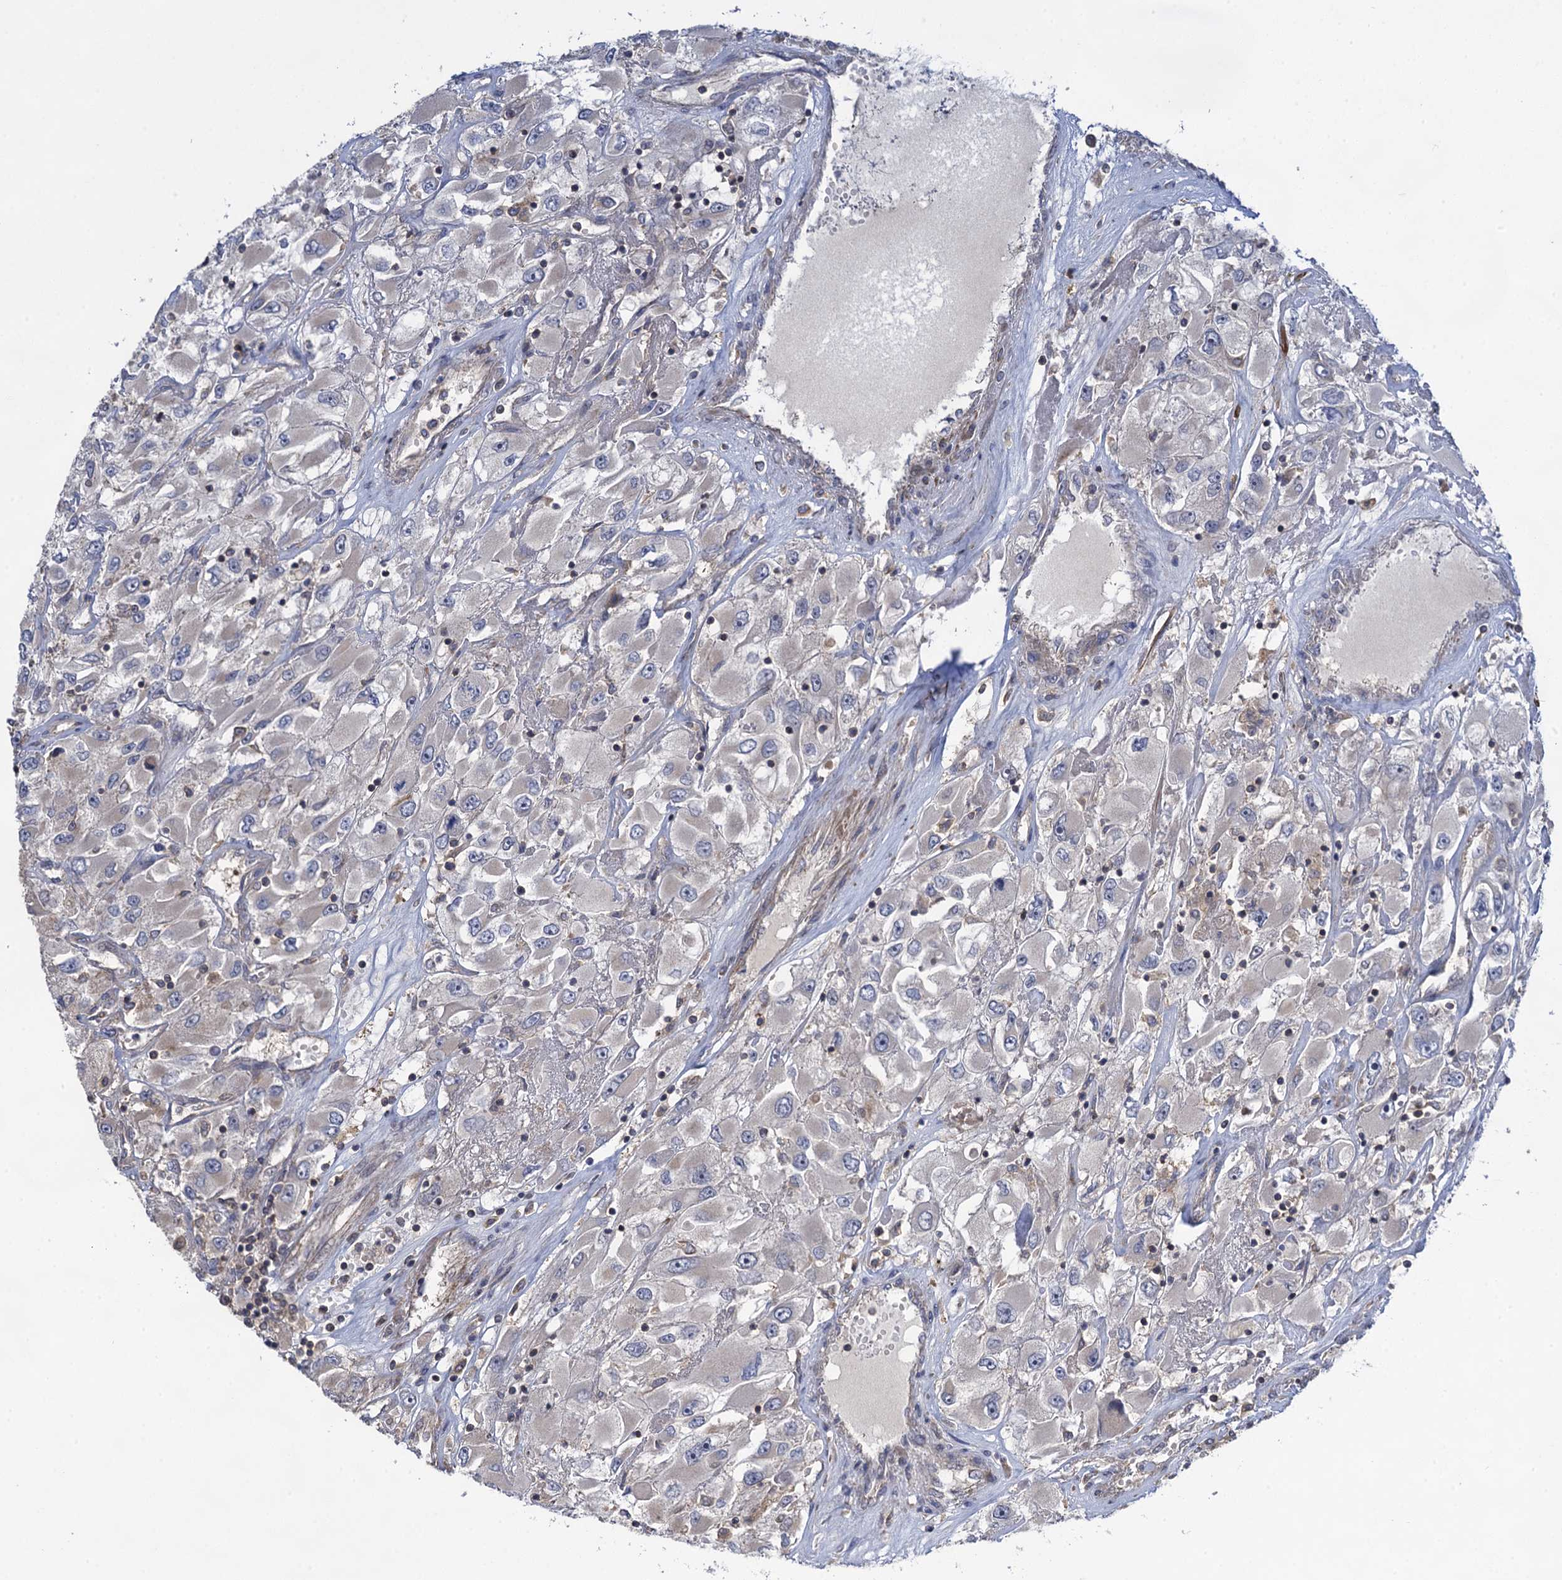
{"staining": {"intensity": "negative", "quantity": "none", "location": "none"}, "tissue": "renal cancer", "cell_type": "Tumor cells", "image_type": "cancer", "snomed": [{"axis": "morphology", "description": "Adenocarcinoma, NOS"}, {"axis": "topography", "description": "Kidney"}], "caption": "This is an IHC histopathology image of human renal adenocarcinoma. There is no staining in tumor cells.", "gene": "WDR88", "patient": {"sex": "female", "age": 52}}